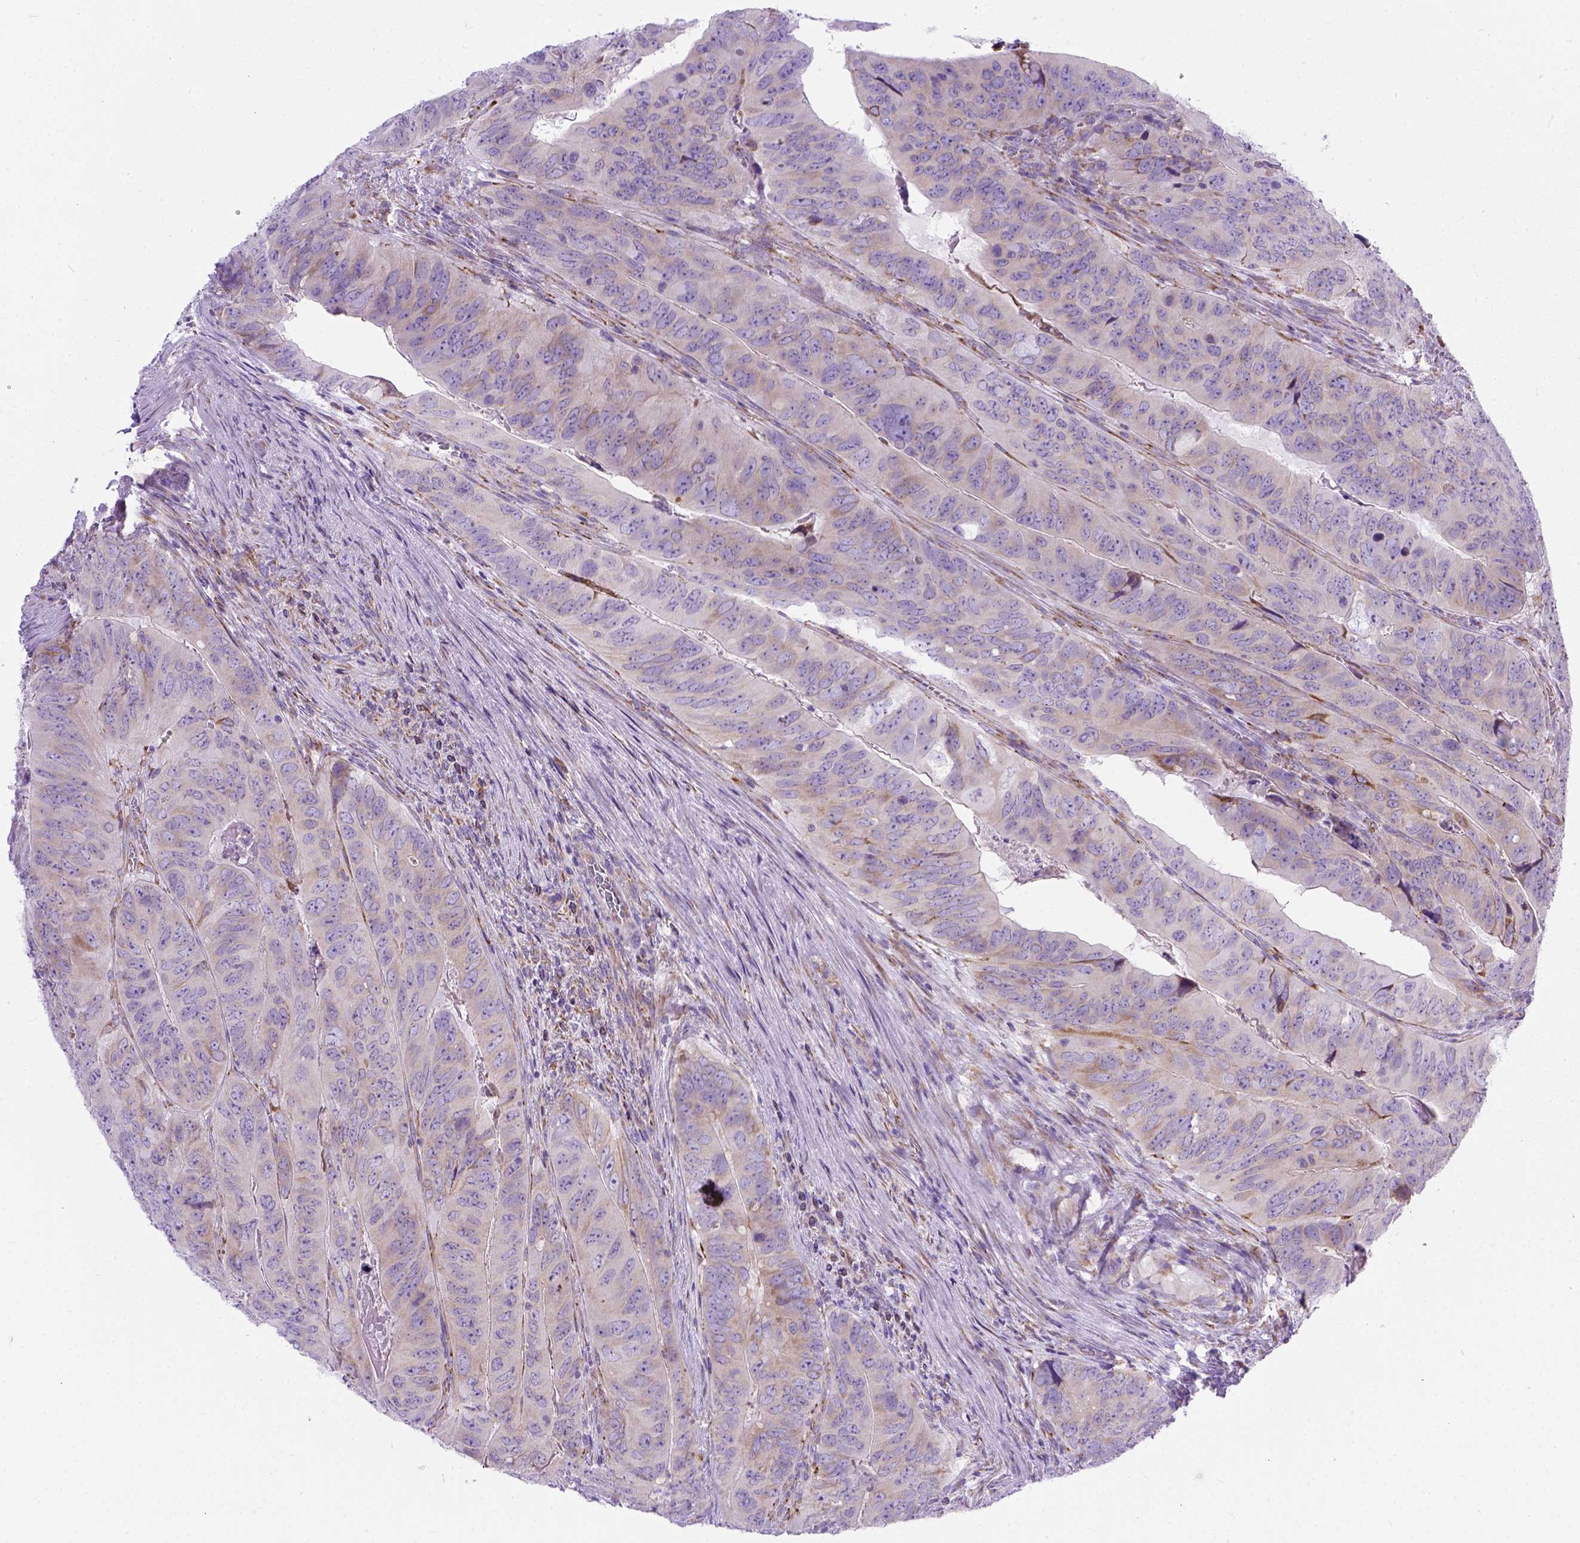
{"staining": {"intensity": "moderate", "quantity": ">75%", "location": "cytoplasmic/membranous"}, "tissue": "colorectal cancer", "cell_type": "Tumor cells", "image_type": "cancer", "snomed": [{"axis": "morphology", "description": "Adenocarcinoma, NOS"}, {"axis": "topography", "description": "Colon"}], "caption": "Immunohistochemical staining of human colorectal cancer demonstrates medium levels of moderate cytoplasmic/membranous protein positivity in about >75% of tumor cells.", "gene": "PLK4", "patient": {"sex": "male", "age": 79}}